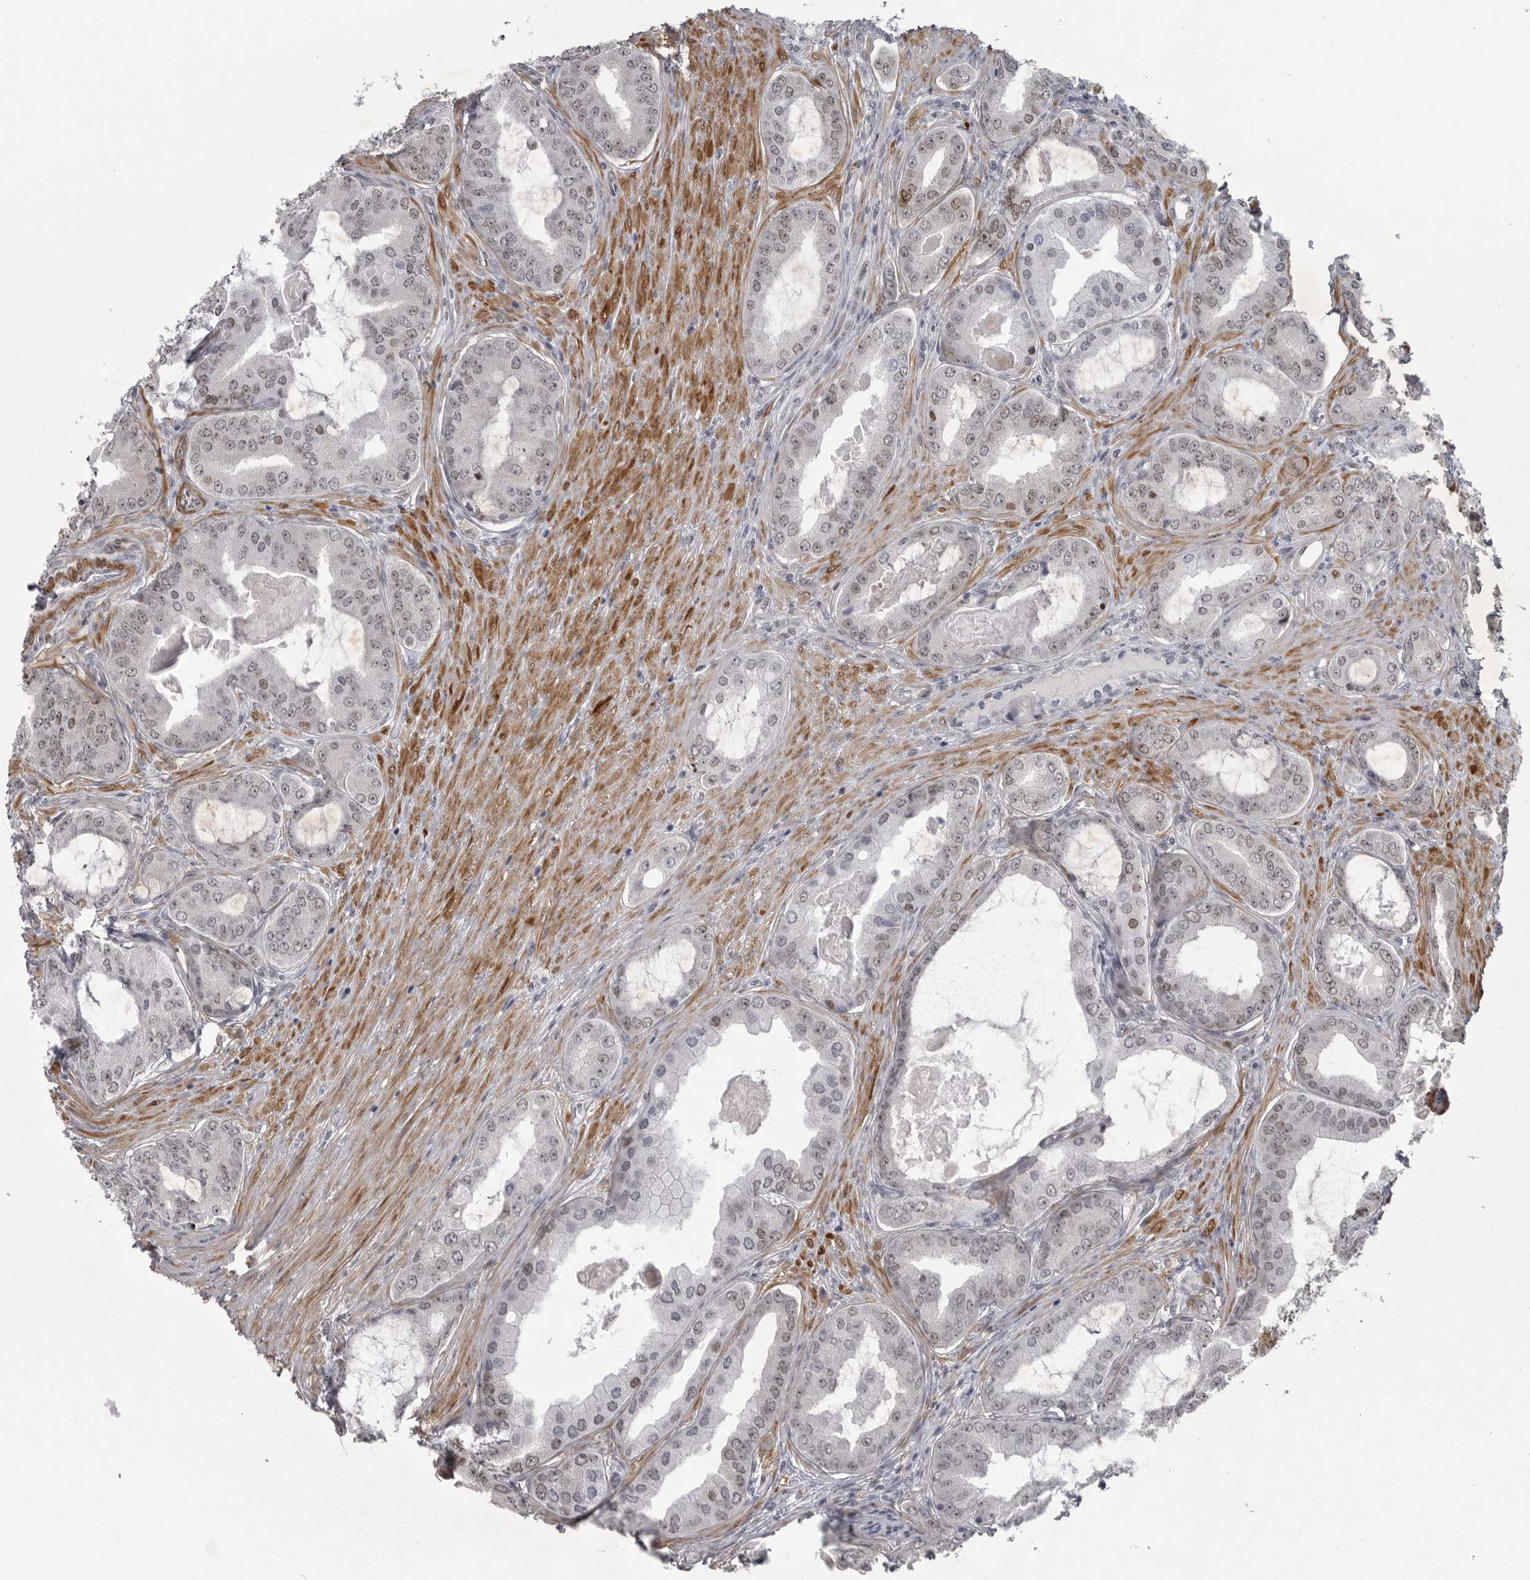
{"staining": {"intensity": "weak", "quantity": "25%-75%", "location": "nuclear"}, "tissue": "prostate cancer", "cell_type": "Tumor cells", "image_type": "cancer", "snomed": [{"axis": "morphology", "description": "Adenocarcinoma, High grade"}, {"axis": "topography", "description": "Prostate"}], "caption": "Prostate high-grade adenocarcinoma stained with IHC shows weak nuclear positivity in approximately 25%-75% of tumor cells.", "gene": "HMGN3", "patient": {"sex": "male", "age": 60}}